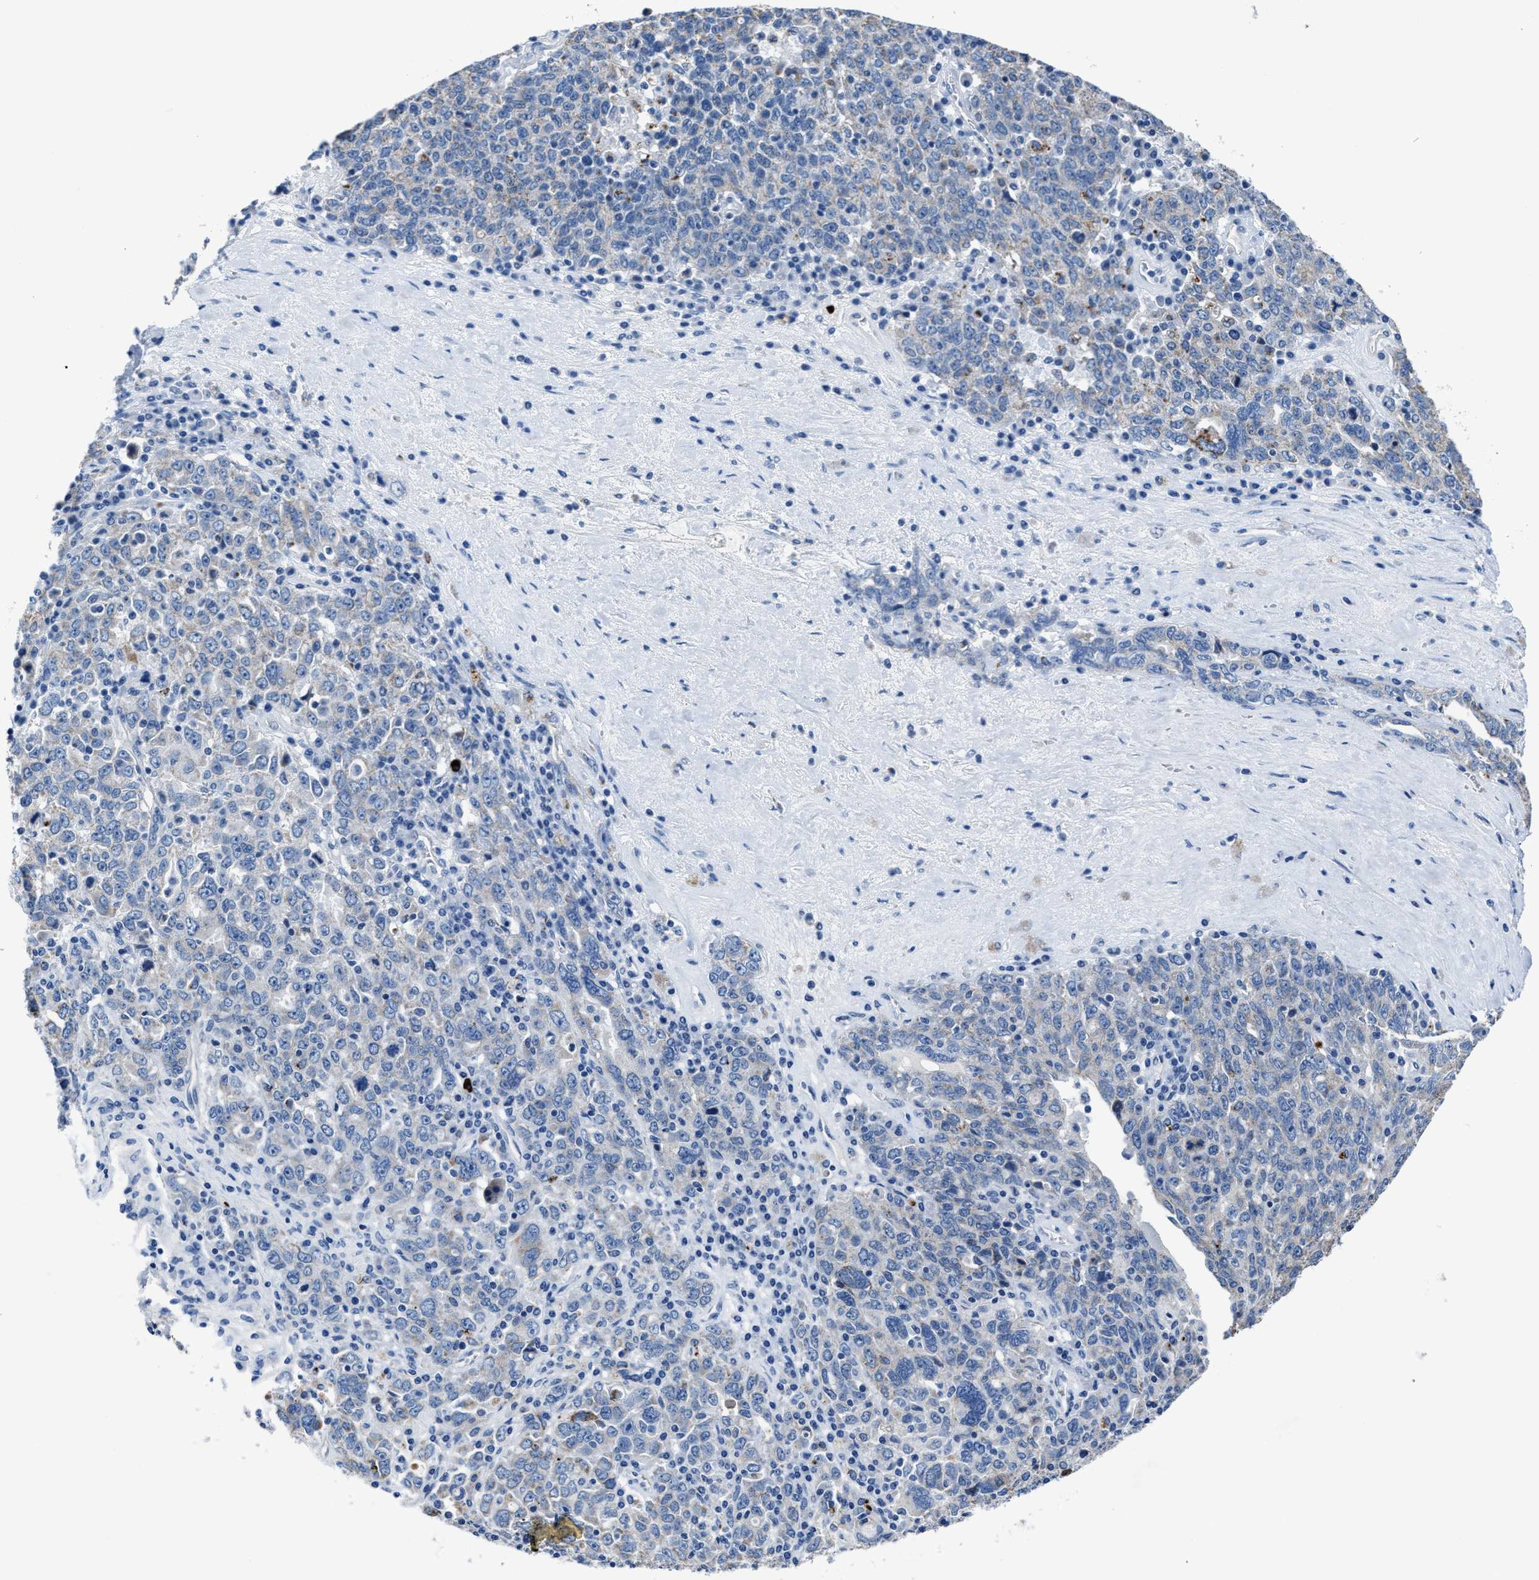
{"staining": {"intensity": "negative", "quantity": "none", "location": "none"}, "tissue": "ovarian cancer", "cell_type": "Tumor cells", "image_type": "cancer", "snomed": [{"axis": "morphology", "description": "Carcinoma, endometroid"}, {"axis": "topography", "description": "Ovary"}], "caption": "DAB immunohistochemical staining of human ovarian cancer (endometroid carcinoma) shows no significant expression in tumor cells.", "gene": "GHITM", "patient": {"sex": "female", "age": 62}}